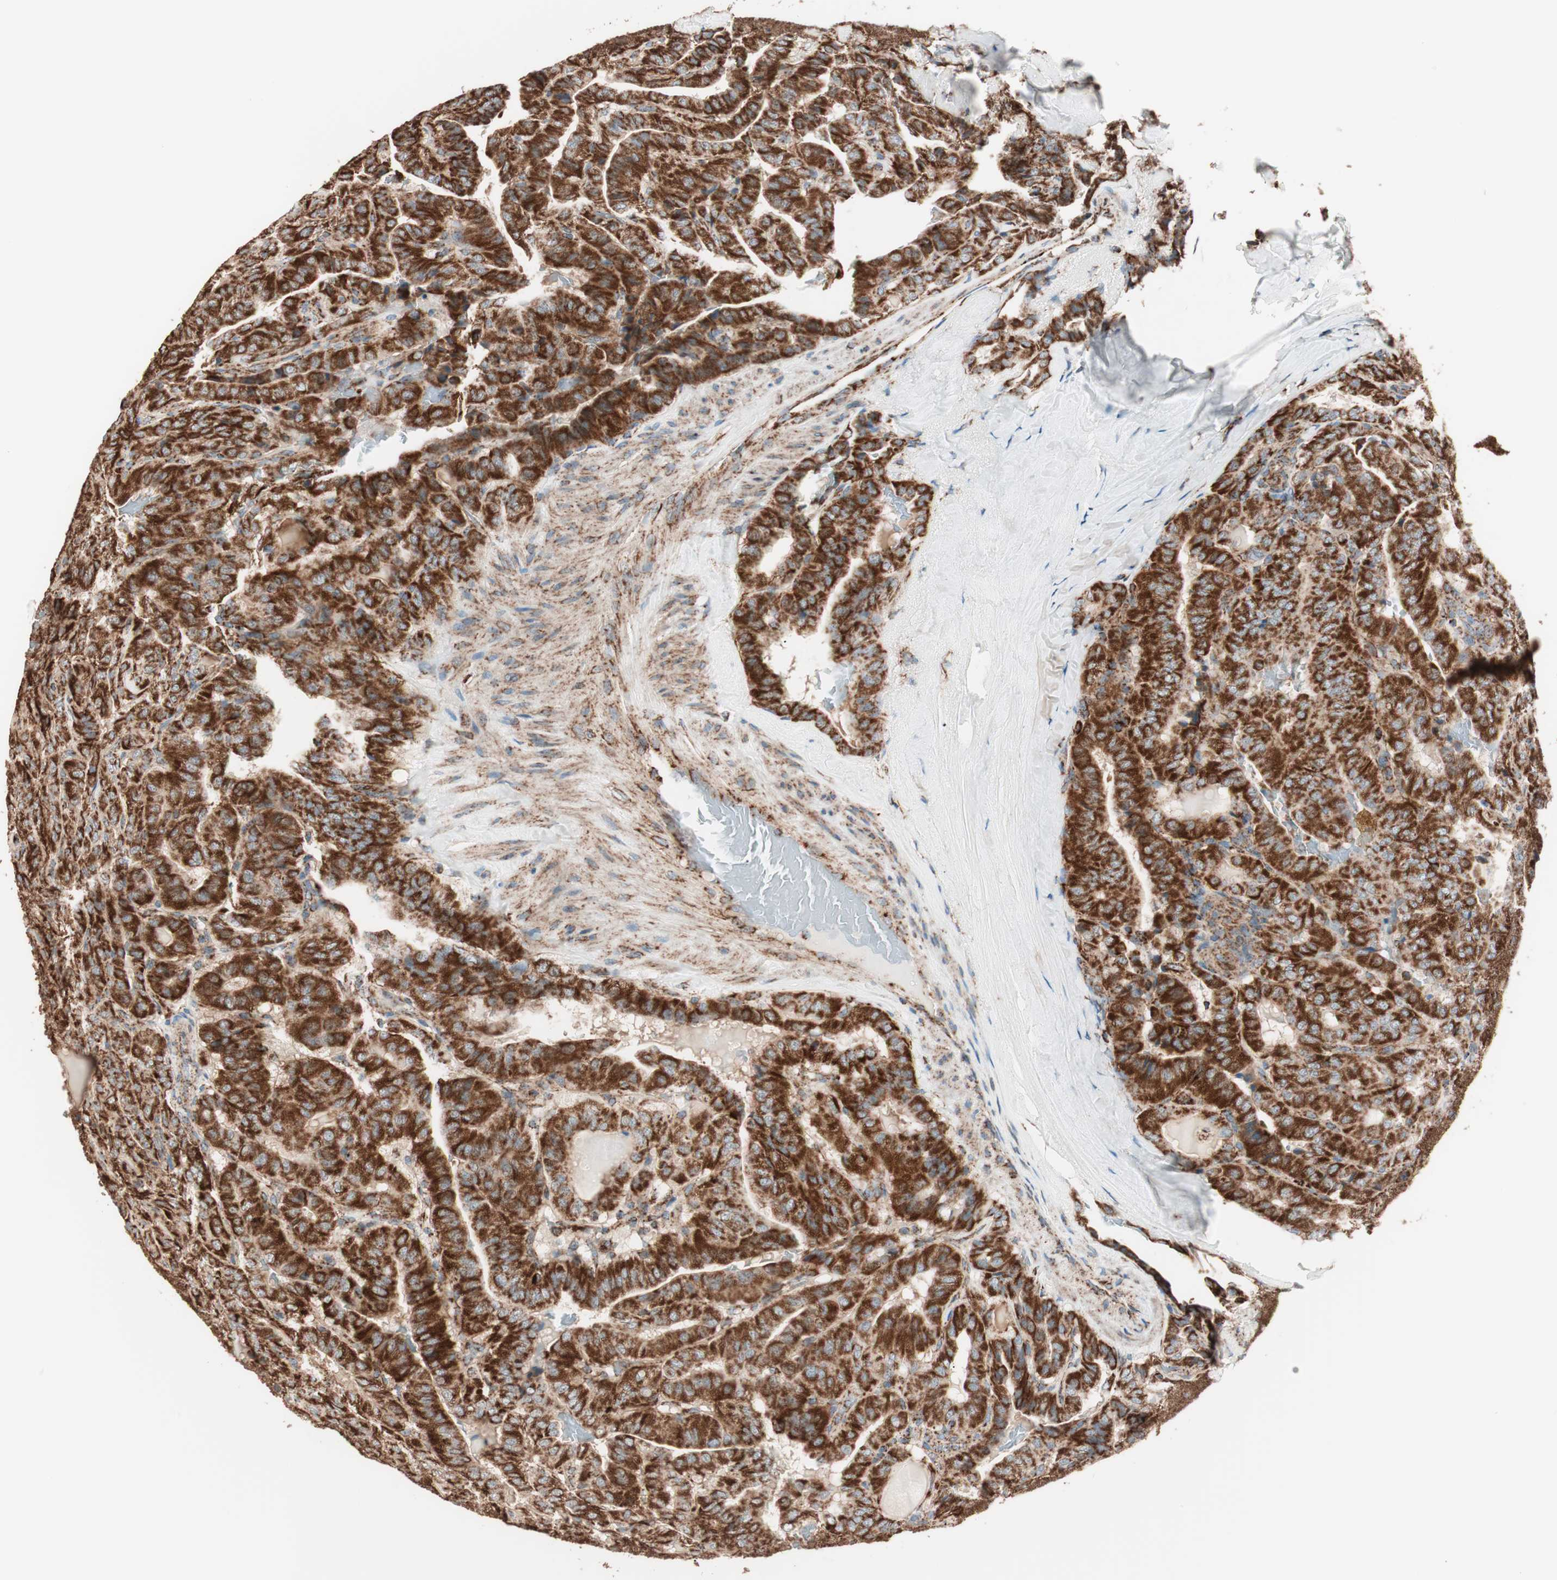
{"staining": {"intensity": "strong", "quantity": ">75%", "location": "cytoplasmic/membranous"}, "tissue": "thyroid cancer", "cell_type": "Tumor cells", "image_type": "cancer", "snomed": [{"axis": "morphology", "description": "Papillary adenocarcinoma, NOS"}, {"axis": "topography", "description": "Thyroid gland"}], "caption": "An immunohistochemistry (IHC) micrograph of neoplastic tissue is shown. Protein staining in brown shows strong cytoplasmic/membranous positivity in papillary adenocarcinoma (thyroid) within tumor cells.", "gene": "TOMM22", "patient": {"sex": "male", "age": 77}}